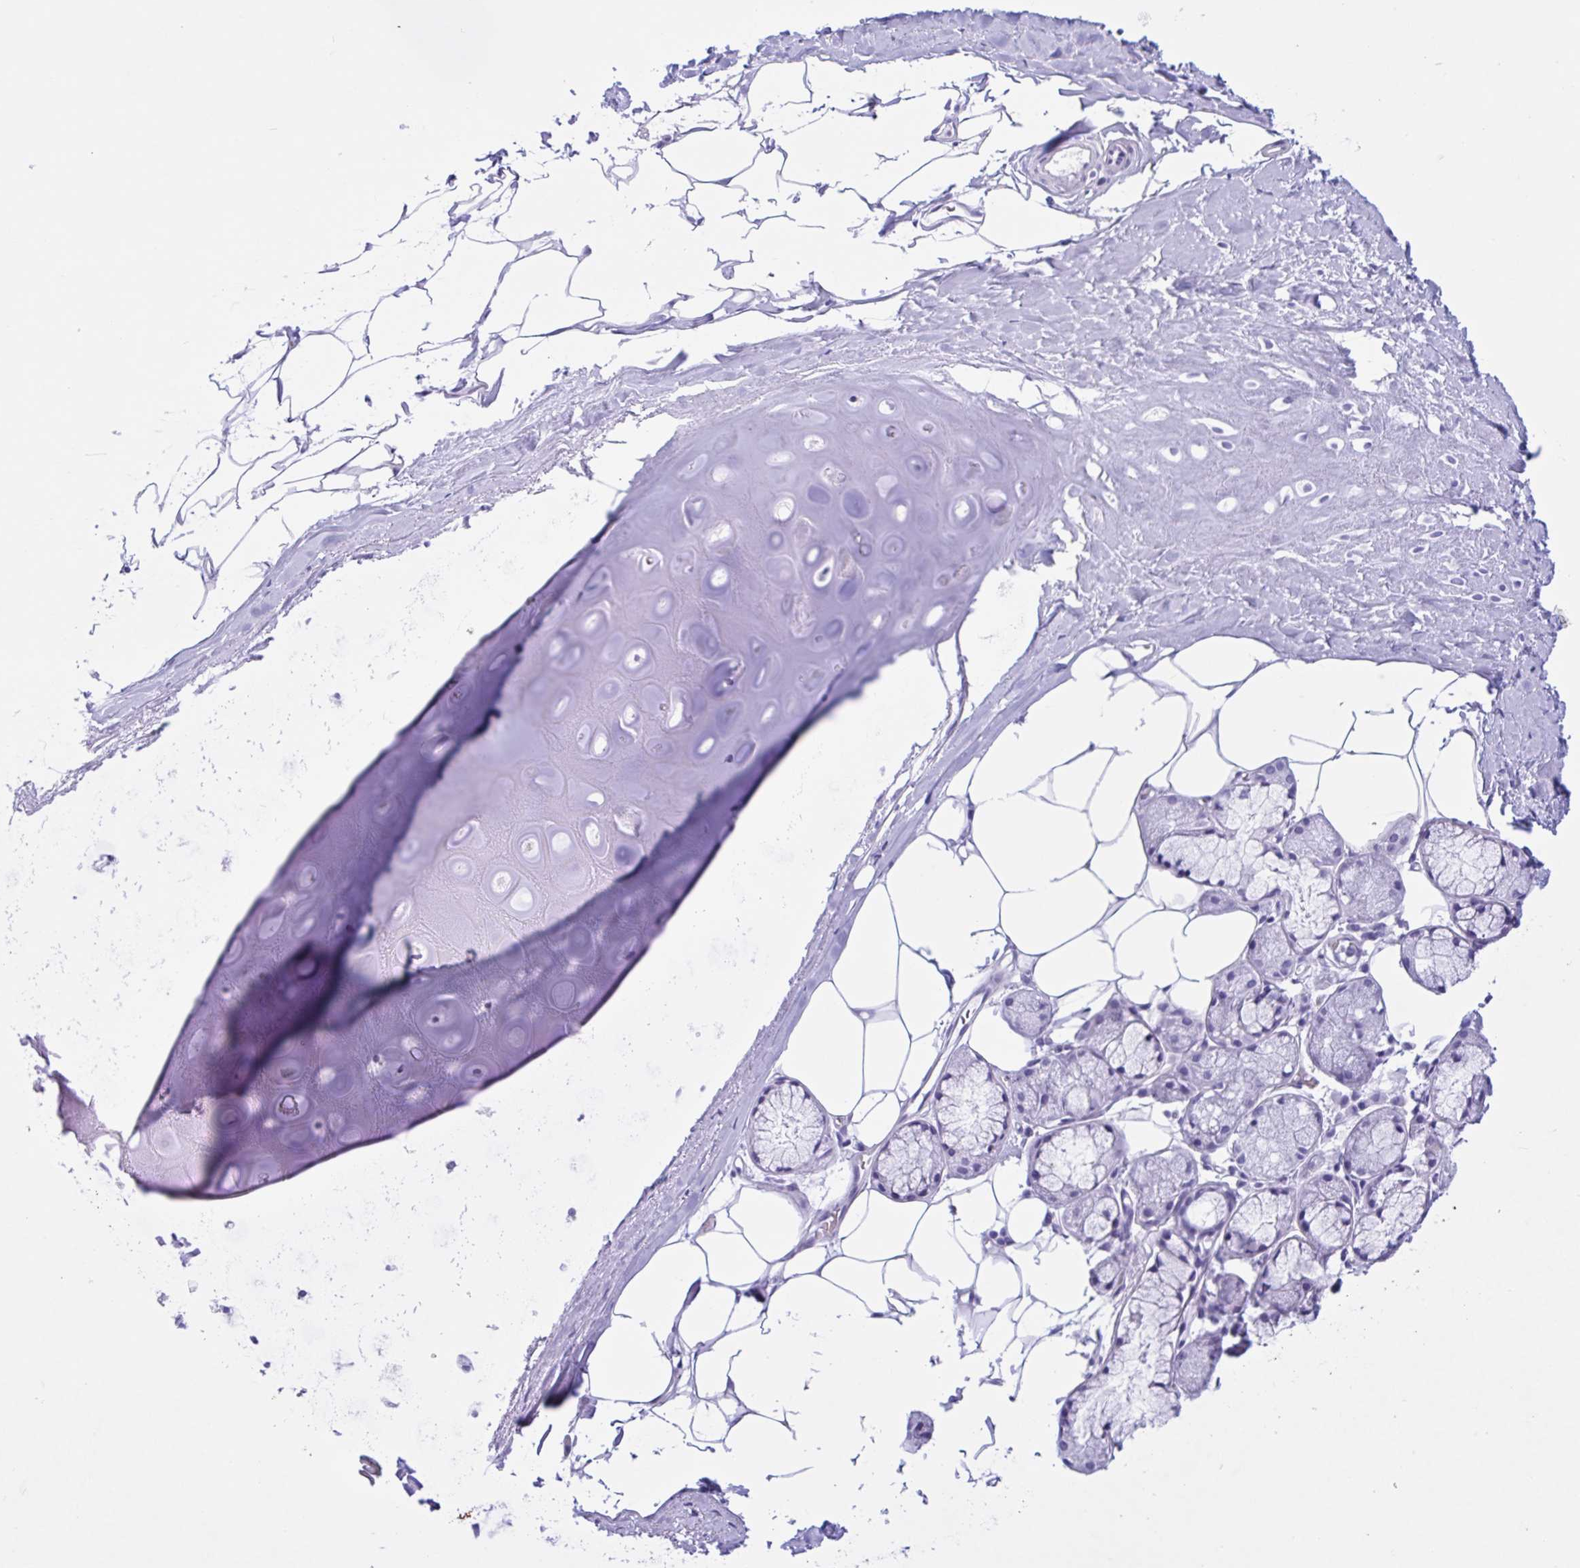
{"staining": {"intensity": "negative", "quantity": "none", "location": "none"}, "tissue": "adipose tissue", "cell_type": "Adipocytes", "image_type": "normal", "snomed": [{"axis": "morphology", "description": "Normal tissue, NOS"}, {"axis": "topography", "description": "Lymph node"}, {"axis": "topography", "description": "Cartilage tissue"}, {"axis": "topography", "description": "Bronchus"}], "caption": "Adipose tissue stained for a protein using immunohistochemistry (IHC) demonstrates no expression adipocytes.", "gene": "IAPP", "patient": {"sex": "female", "age": 70}}